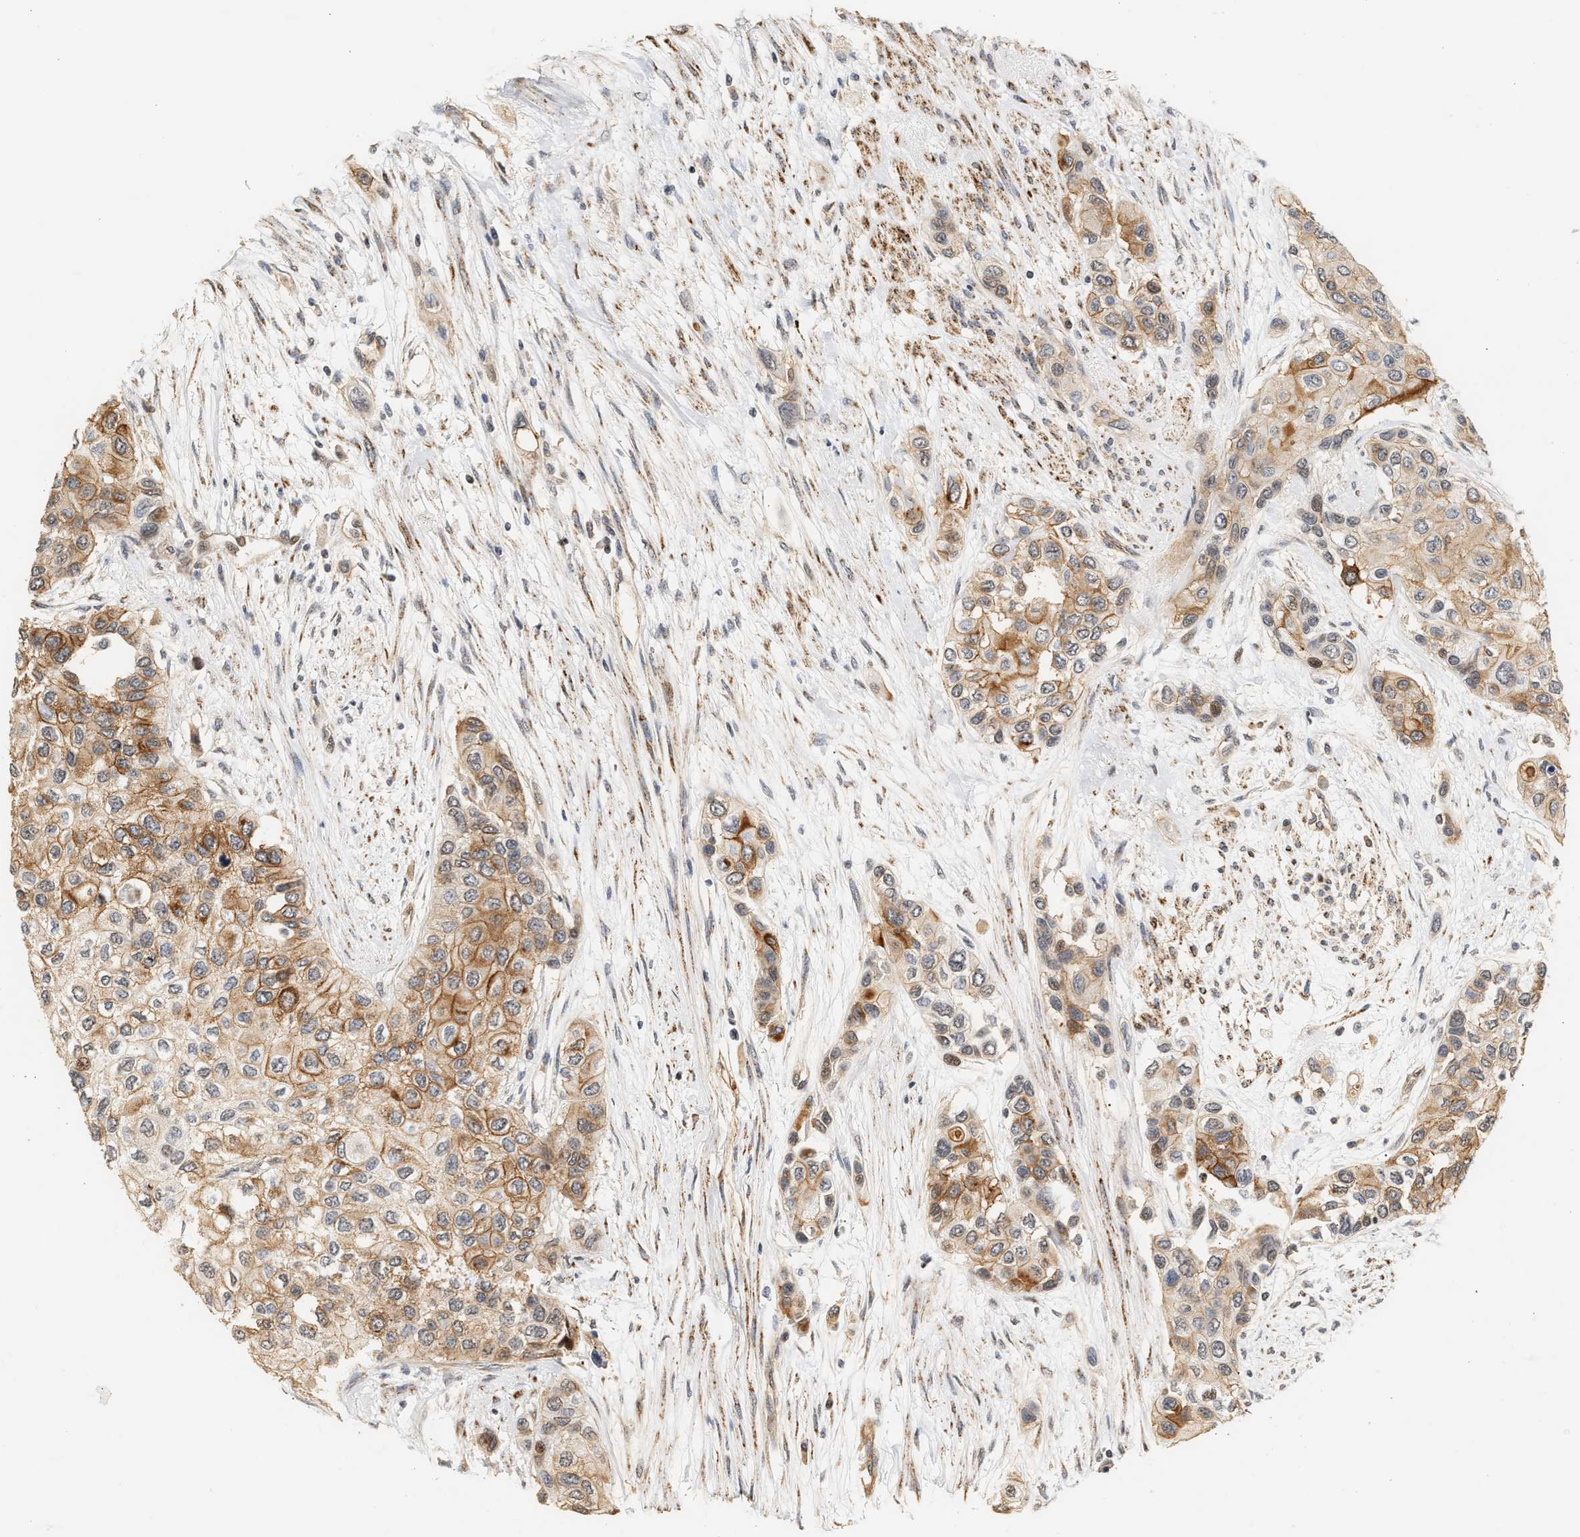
{"staining": {"intensity": "moderate", "quantity": "25%-75%", "location": "cytoplasmic/membranous"}, "tissue": "urothelial cancer", "cell_type": "Tumor cells", "image_type": "cancer", "snomed": [{"axis": "morphology", "description": "Urothelial carcinoma, High grade"}, {"axis": "topography", "description": "Urinary bladder"}], "caption": "Protein expression by immunohistochemistry demonstrates moderate cytoplasmic/membranous staining in about 25%-75% of tumor cells in urothelial carcinoma (high-grade). The protein of interest is stained brown, and the nuclei are stained in blue (DAB (3,3'-diaminobenzidine) IHC with brightfield microscopy, high magnification).", "gene": "PLXND1", "patient": {"sex": "female", "age": 56}}